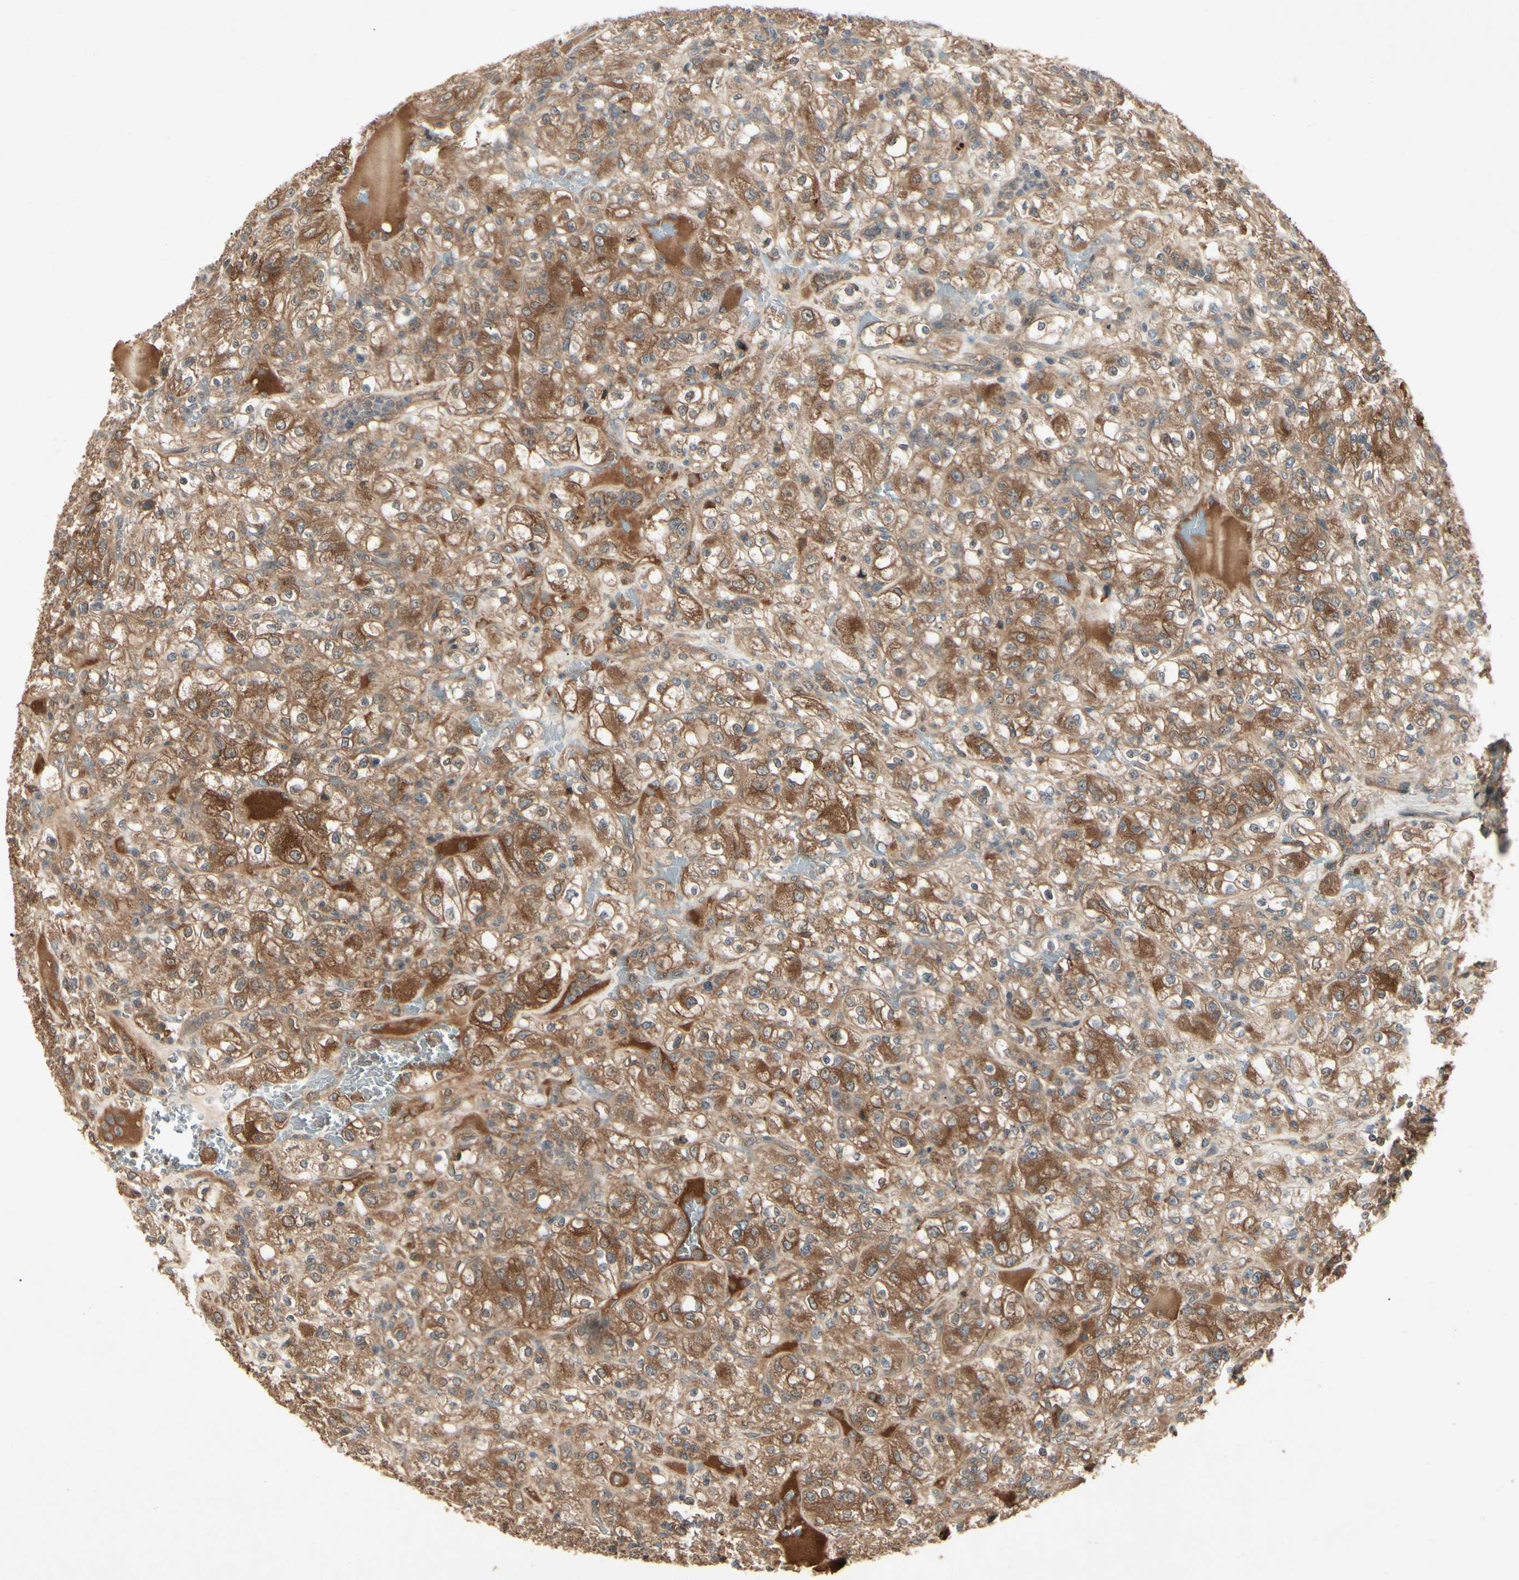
{"staining": {"intensity": "moderate", "quantity": ">75%", "location": "cytoplasmic/membranous"}, "tissue": "renal cancer", "cell_type": "Tumor cells", "image_type": "cancer", "snomed": [{"axis": "morphology", "description": "Normal tissue, NOS"}, {"axis": "morphology", "description": "Adenocarcinoma, NOS"}, {"axis": "topography", "description": "Kidney"}], "caption": "A brown stain shows moderate cytoplasmic/membranous positivity of a protein in human adenocarcinoma (renal) tumor cells. (Stains: DAB (3,3'-diaminobenzidine) in brown, nuclei in blue, Microscopy: brightfield microscopy at high magnification).", "gene": "RNF14", "patient": {"sex": "female", "age": 72}}